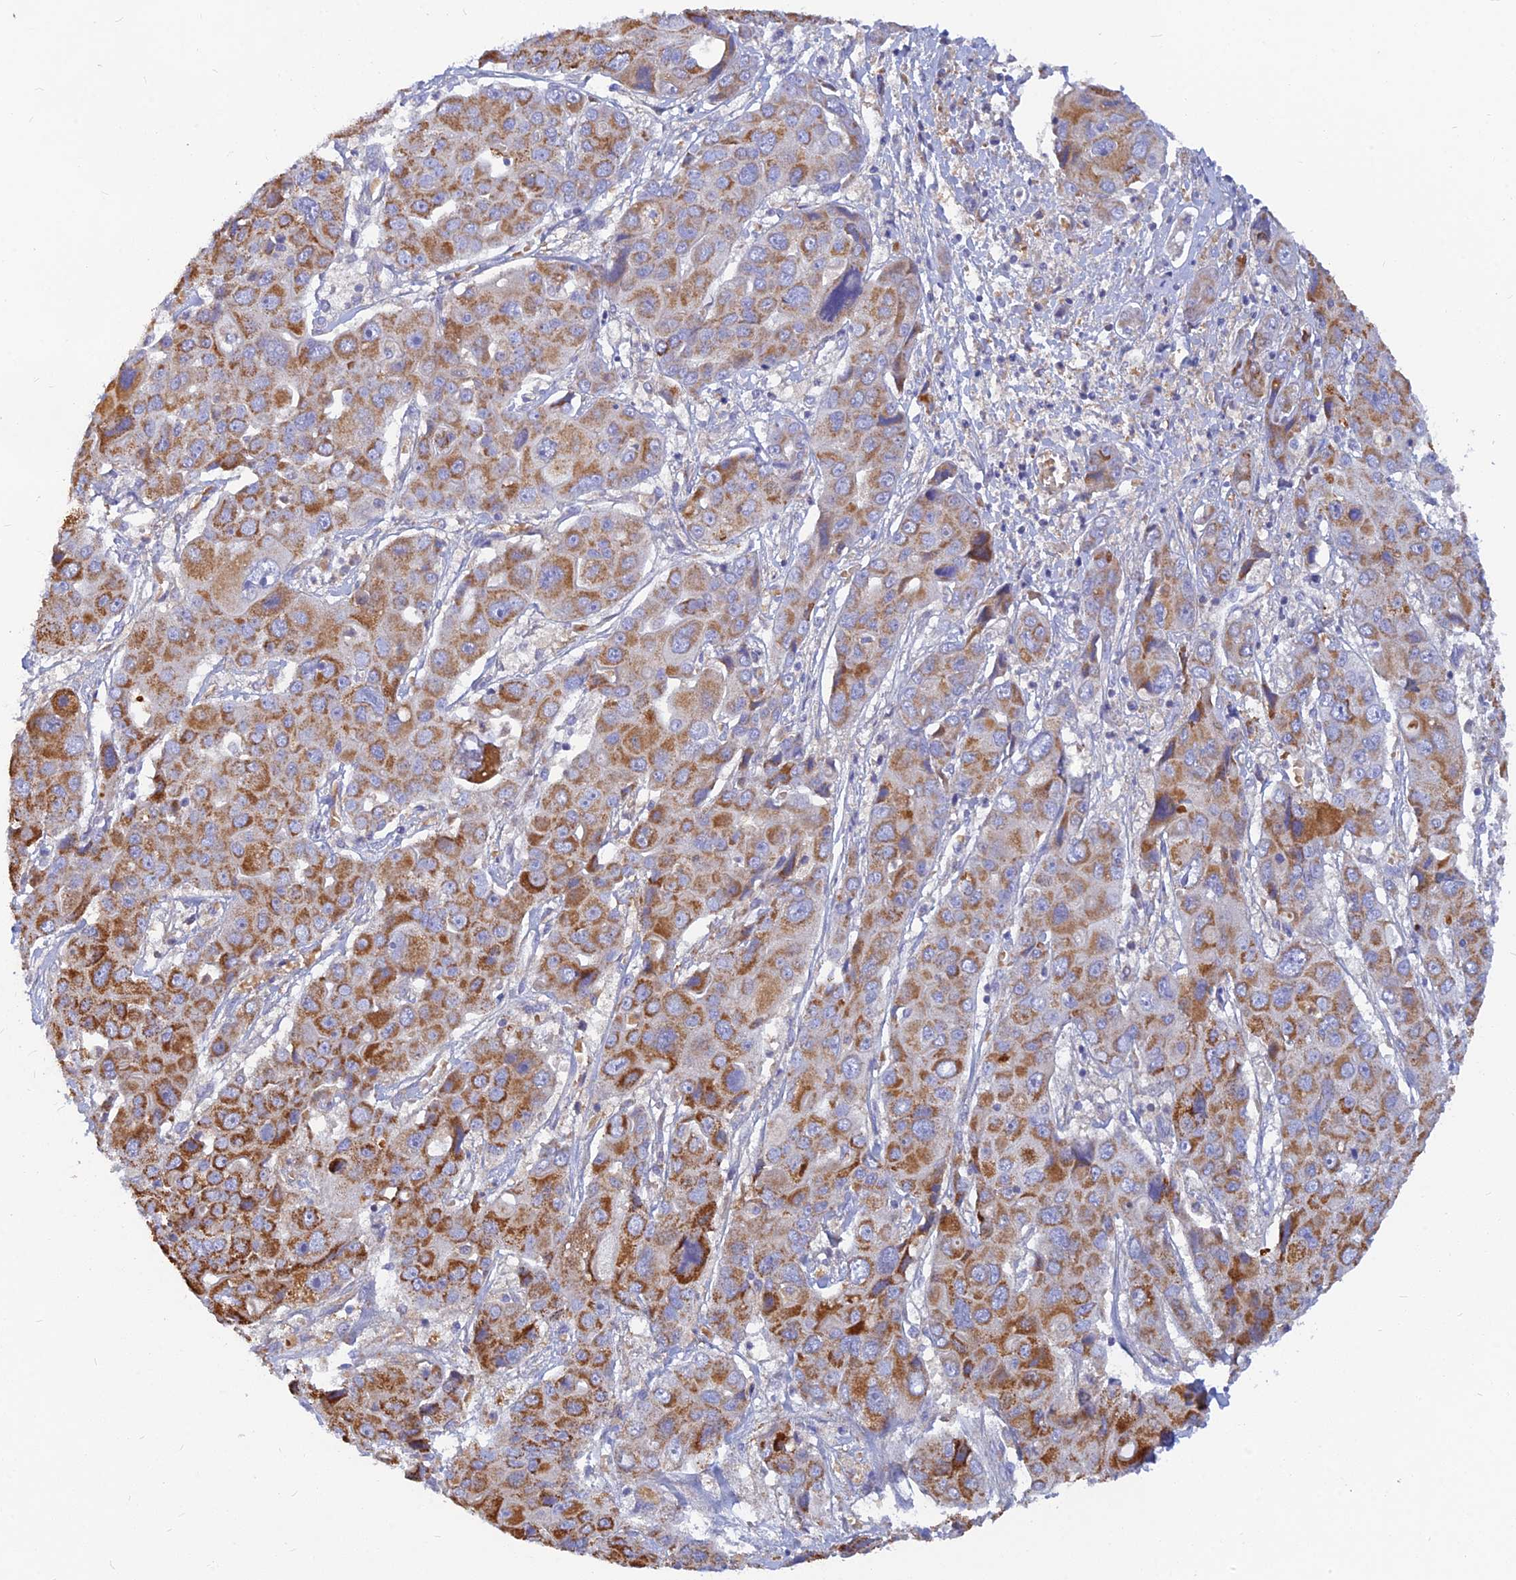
{"staining": {"intensity": "moderate", "quantity": ">75%", "location": "cytoplasmic/membranous"}, "tissue": "liver cancer", "cell_type": "Tumor cells", "image_type": "cancer", "snomed": [{"axis": "morphology", "description": "Cholangiocarcinoma"}, {"axis": "topography", "description": "Liver"}], "caption": "Brown immunohistochemical staining in human liver cancer demonstrates moderate cytoplasmic/membranous expression in approximately >75% of tumor cells. Nuclei are stained in blue.", "gene": "CACNA1B", "patient": {"sex": "male", "age": 67}}